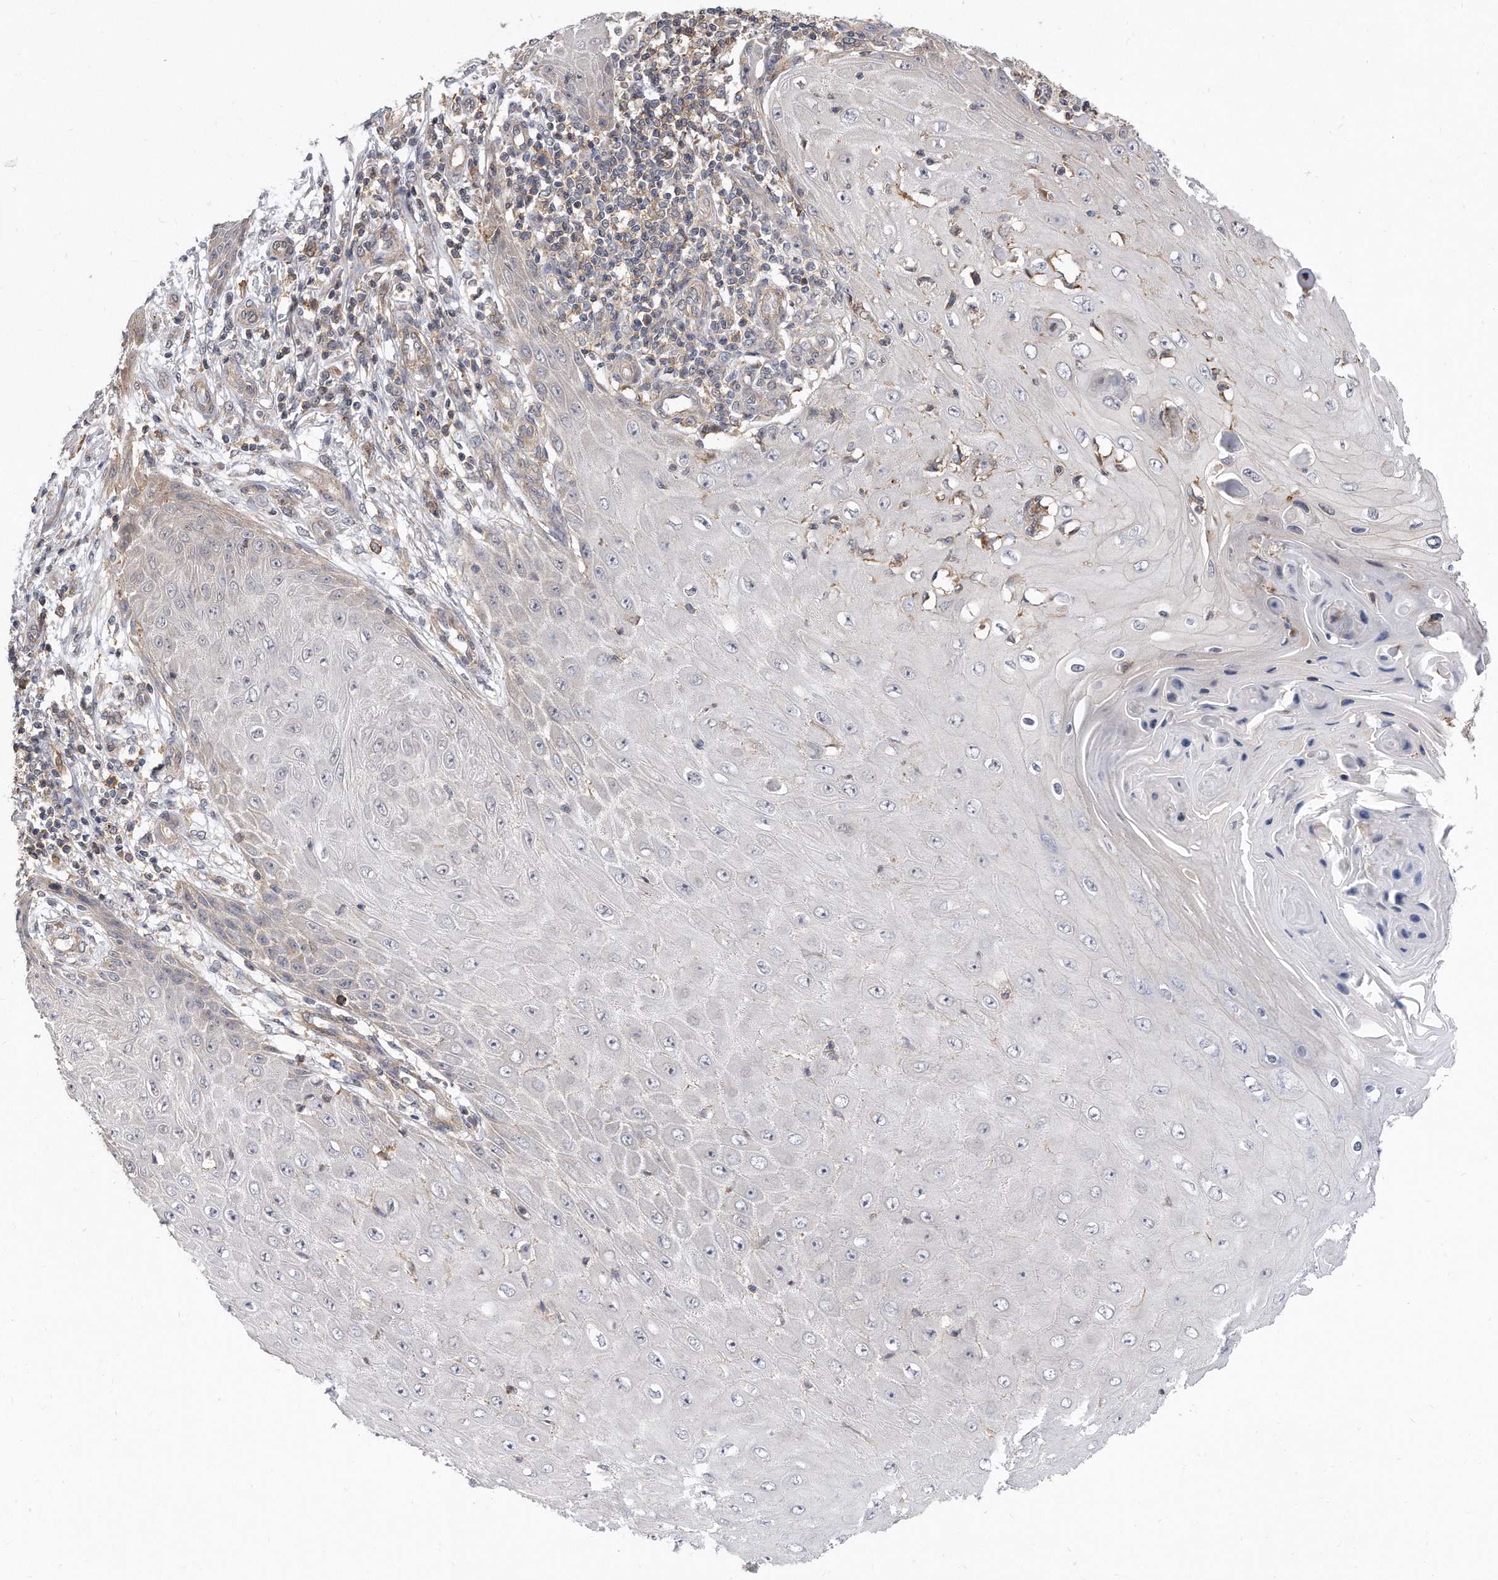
{"staining": {"intensity": "negative", "quantity": "none", "location": "none"}, "tissue": "skin cancer", "cell_type": "Tumor cells", "image_type": "cancer", "snomed": [{"axis": "morphology", "description": "Squamous cell carcinoma, NOS"}, {"axis": "topography", "description": "Skin"}], "caption": "Immunohistochemistry image of neoplastic tissue: human skin cancer stained with DAB (3,3'-diaminobenzidine) demonstrates no significant protein positivity in tumor cells. (DAB (3,3'-diaminobenzidine) IHC with hematoxylin counter stain).", "gene": "TCP1", "patient": {"sex": "female", "age": 73}}